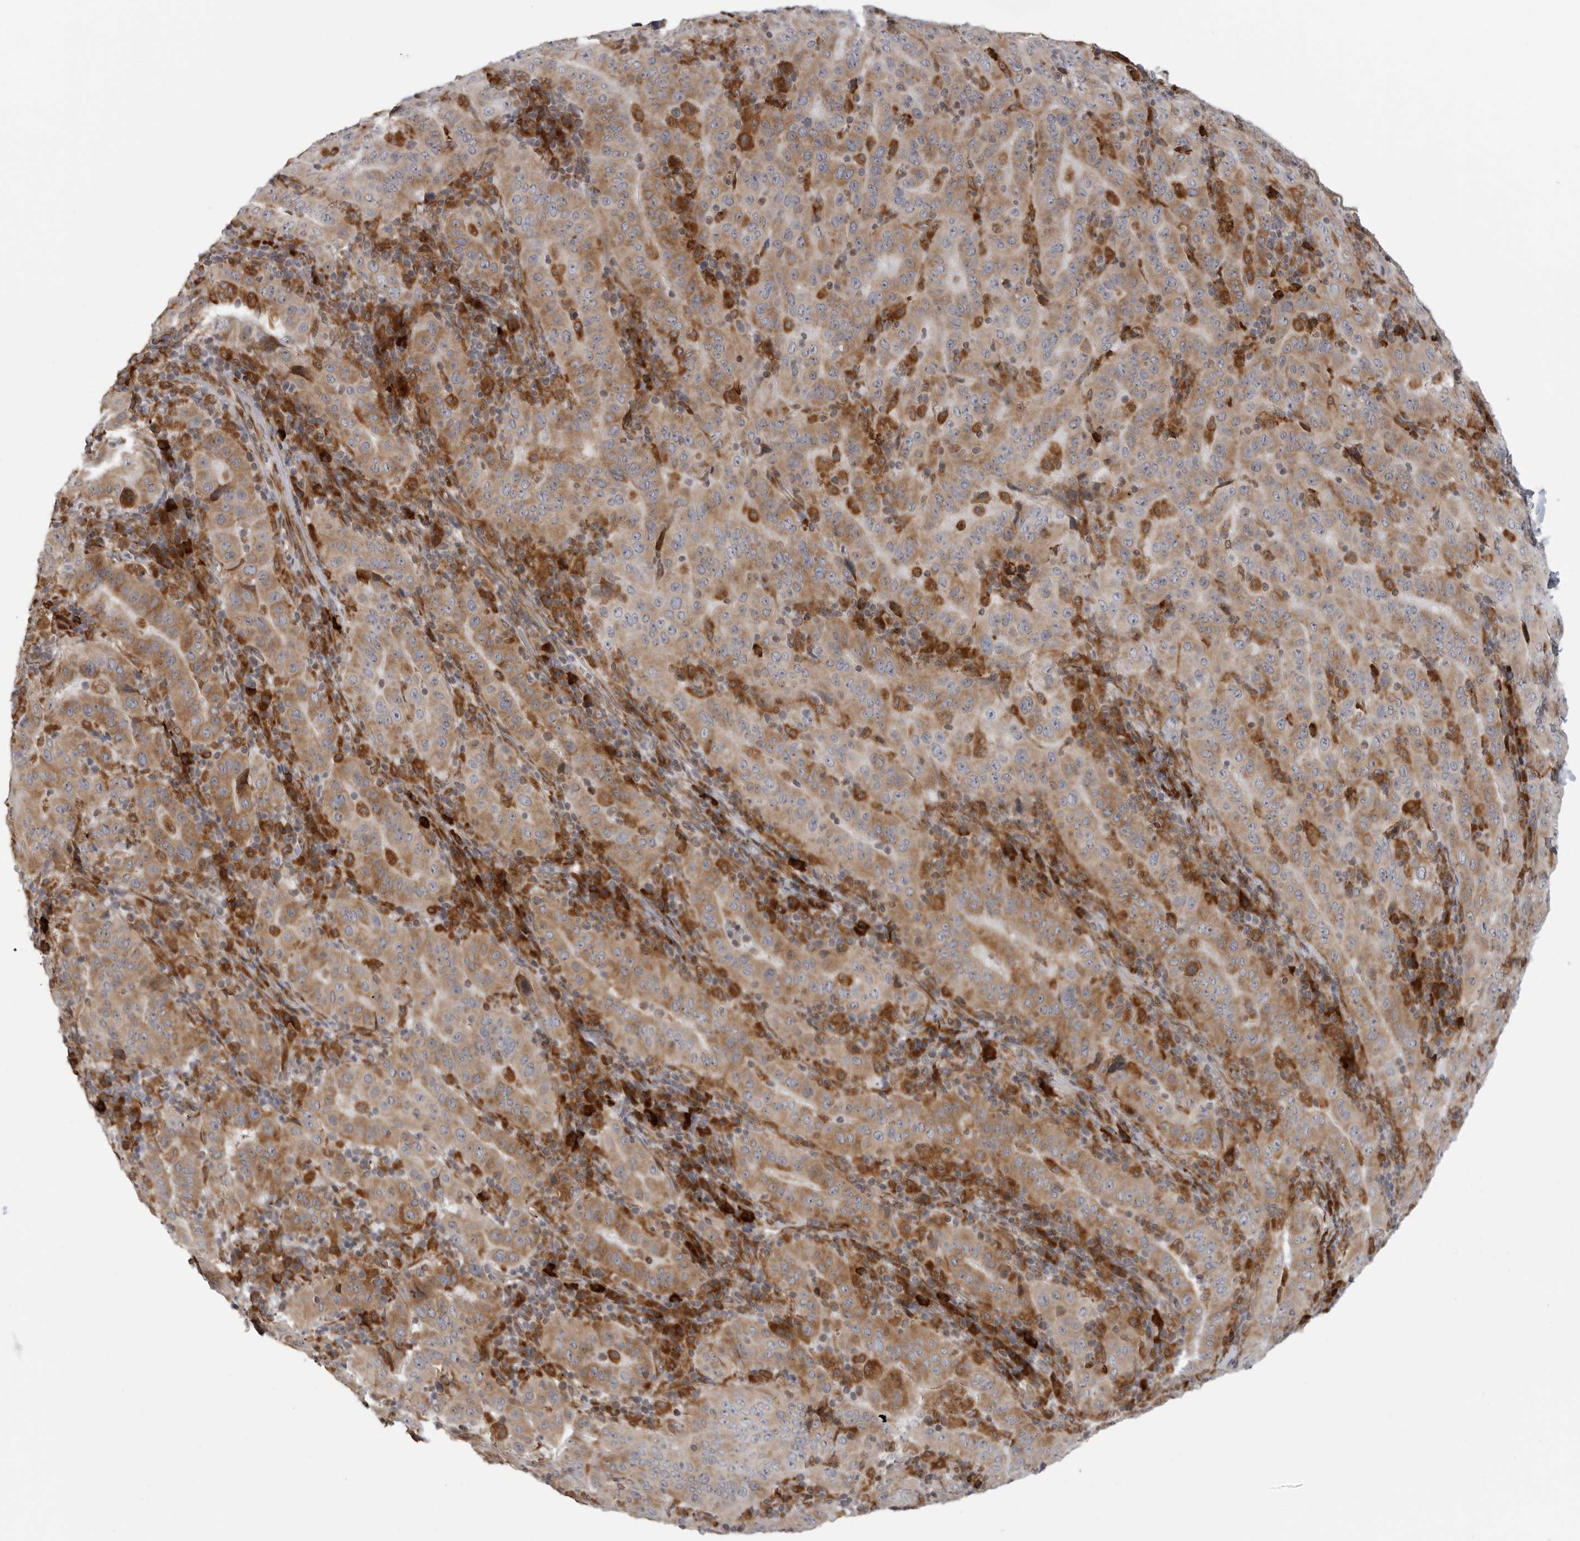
{"staining": {"intensity": "moderate", "quantity": ">75%", "location": "cytoplasmic/membranous"}, "tissue": "pancreatic cancer", "cell_type": "Tumor cells", "image_type": "cancer", "snomed": [{"axis": "morphology", "description": "Adenocarcinoma, NOS"}, {"axis": "topography", "description": "Pancreas"}], "caption": "Pancreatic cancer (adenocarcinoma) tissue shows moderate cytoplasmic/membranous positivity in about >75% of tumor cells, visualized by immunohistochemistry. The protein is stained brown, and the nuclei are stained in blue (DAB (3,3'-diaminobenzidine) IHC with brightfield microscopy, high magnification).", "gene": "ALPK2", "patient": {"sex": "male", "age": 63}}